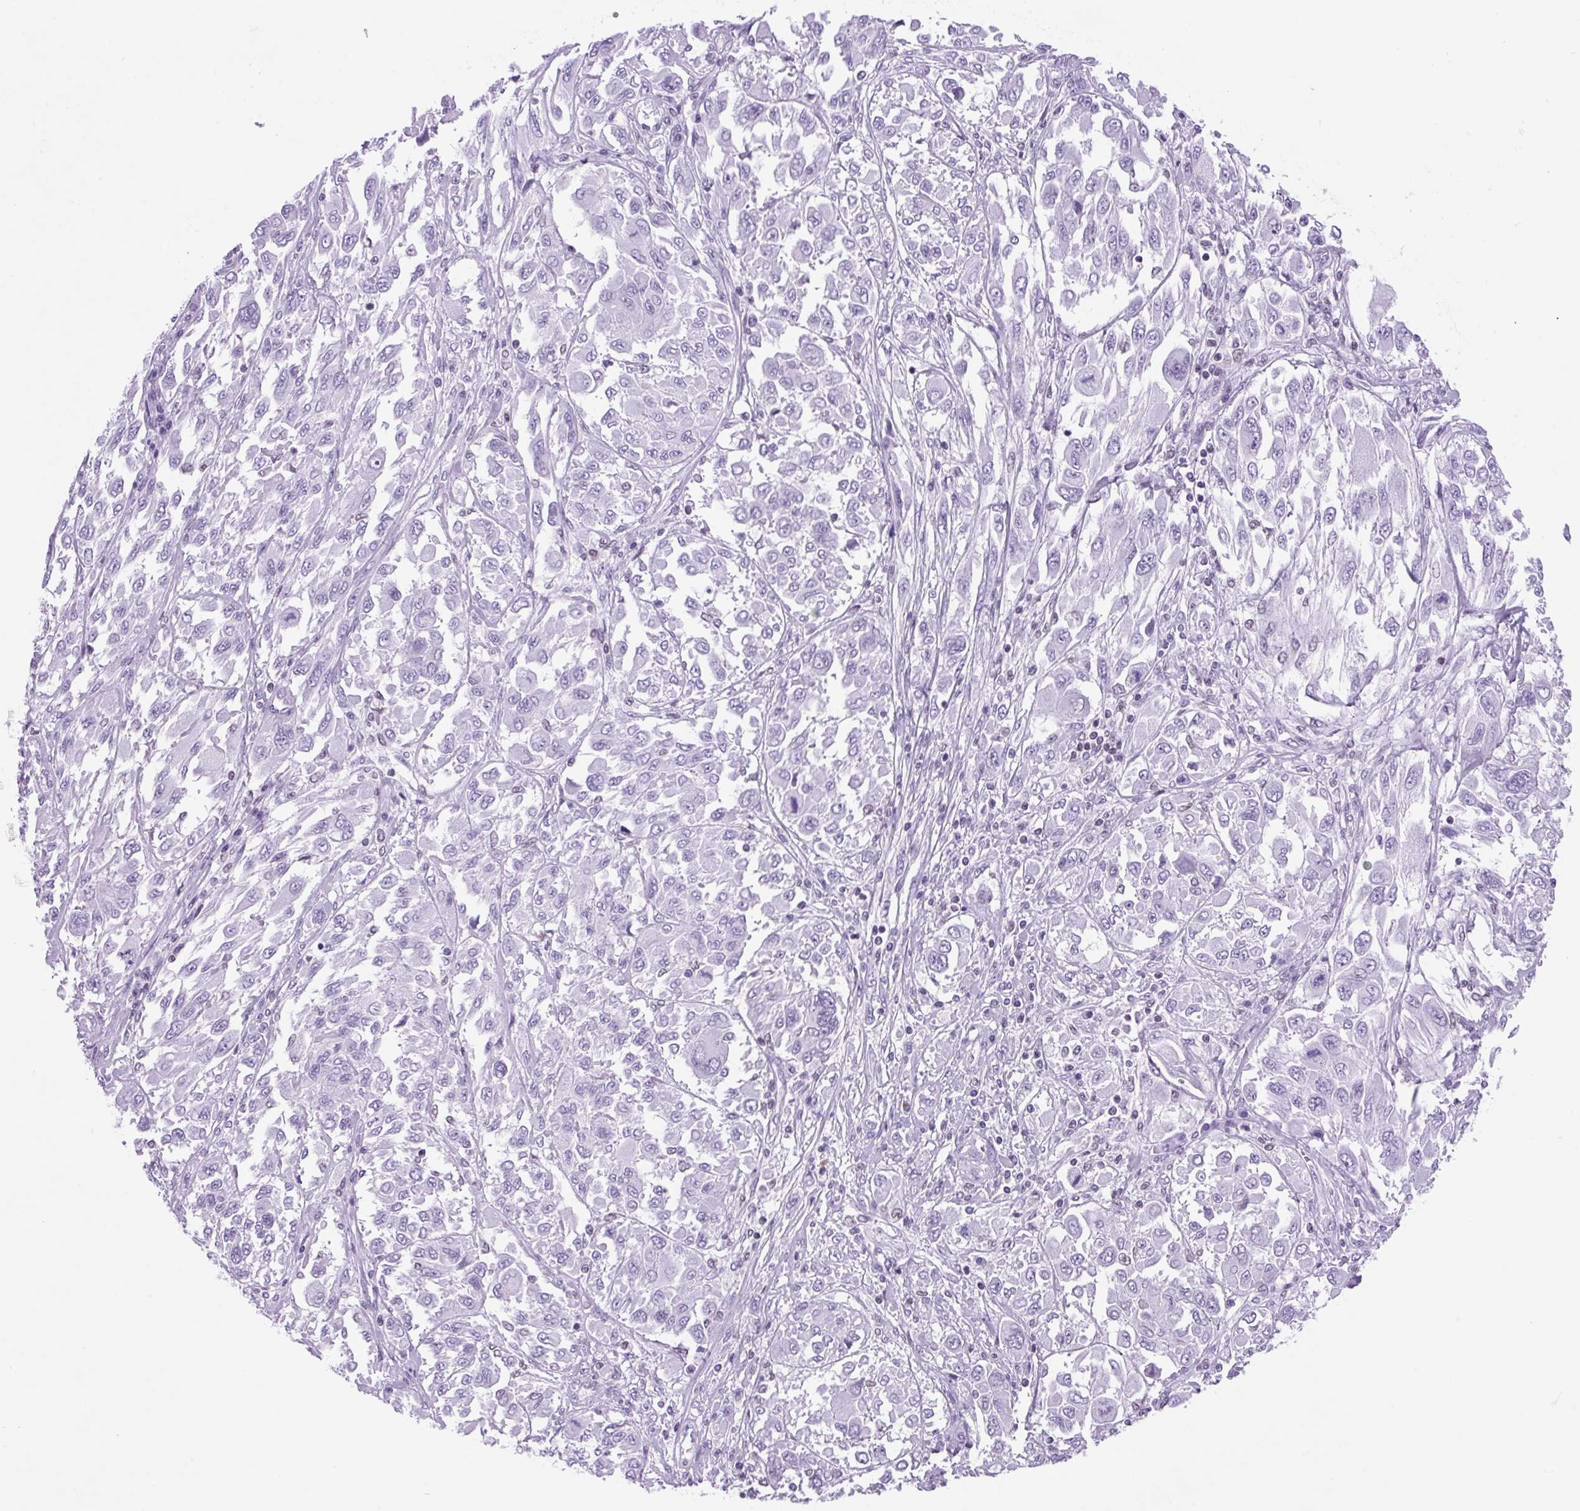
{"staining": {"intensity": "negative", "quantity": "none", "location": "none"}, "tissue": "melanoma", "cell_type": "Tumor cells", "image_type": "cancer", "snomed": [{"axis": "morphology", "description": "Malignant melanoma, NOS"}, {"axis": "topography", "description": "Skin"}], "caption": "IHC histopathology image of neoplastic tissue: human melanoma stained with DAB (3,3'-diaminobenzidine) reveals no significant protein expression in tumor cells.", "gene": "VPREB1", "patient": {"sex": "female", "age": 91}}